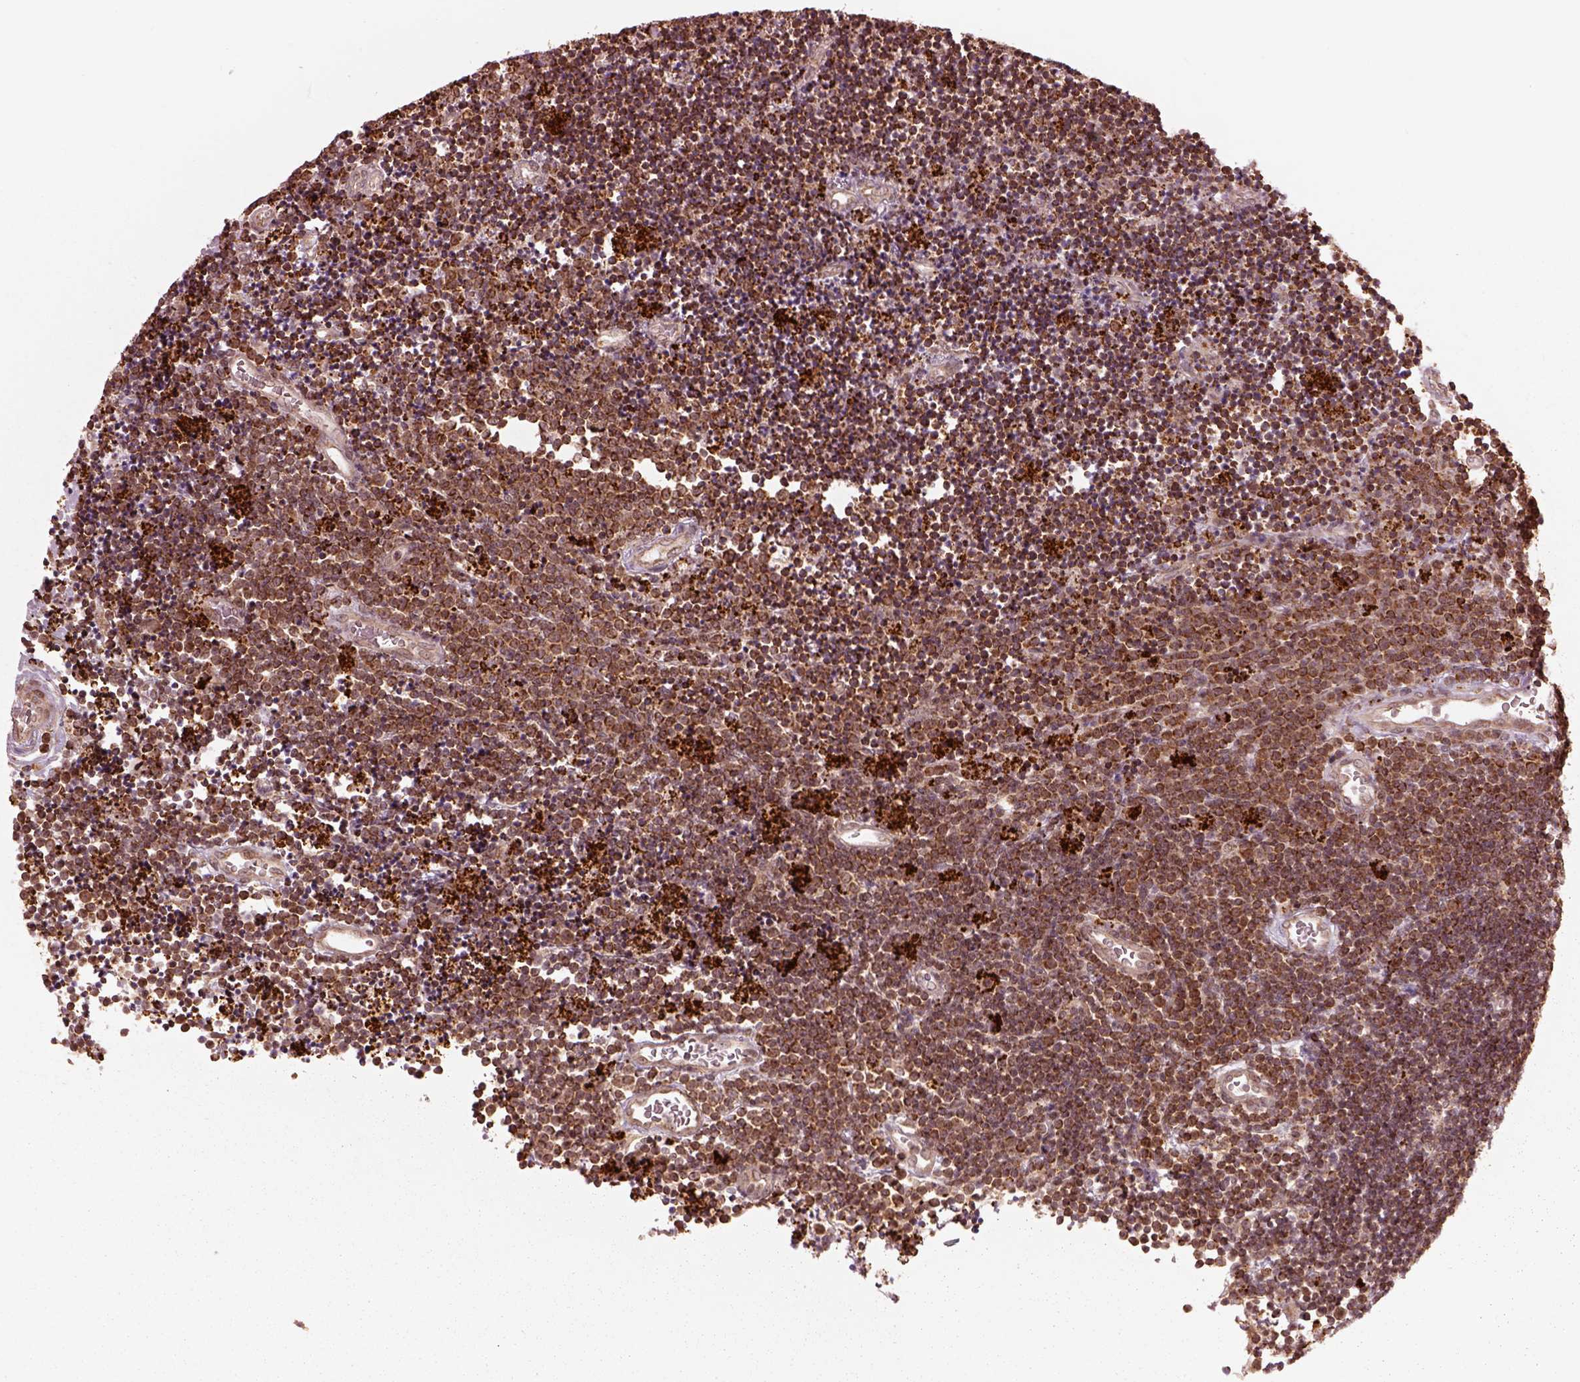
{"staining": {"intensity": "strong", "quantity": ">75%", "location": "cytoplasmic/membranous"}, "tissue": "lymphoma", "cell_type": "Tumor cells", "image_type": "cancer", "snomed": [{"axis": "morphology", "description": "Malignant lymphoma, non-Hodgkin's type, Low grade"}, {"axis": "topography", "description": "Brain"}], "caption": "Protein expression analysis of human low-grade malignant lymphoma, non-Hodgkin's type reveals strong cytoplasmic/membranous positivity in approximately >75% of tumor cells.", "gene": "SEL1L3", "patient": {"sex": "female", "age": 66}}